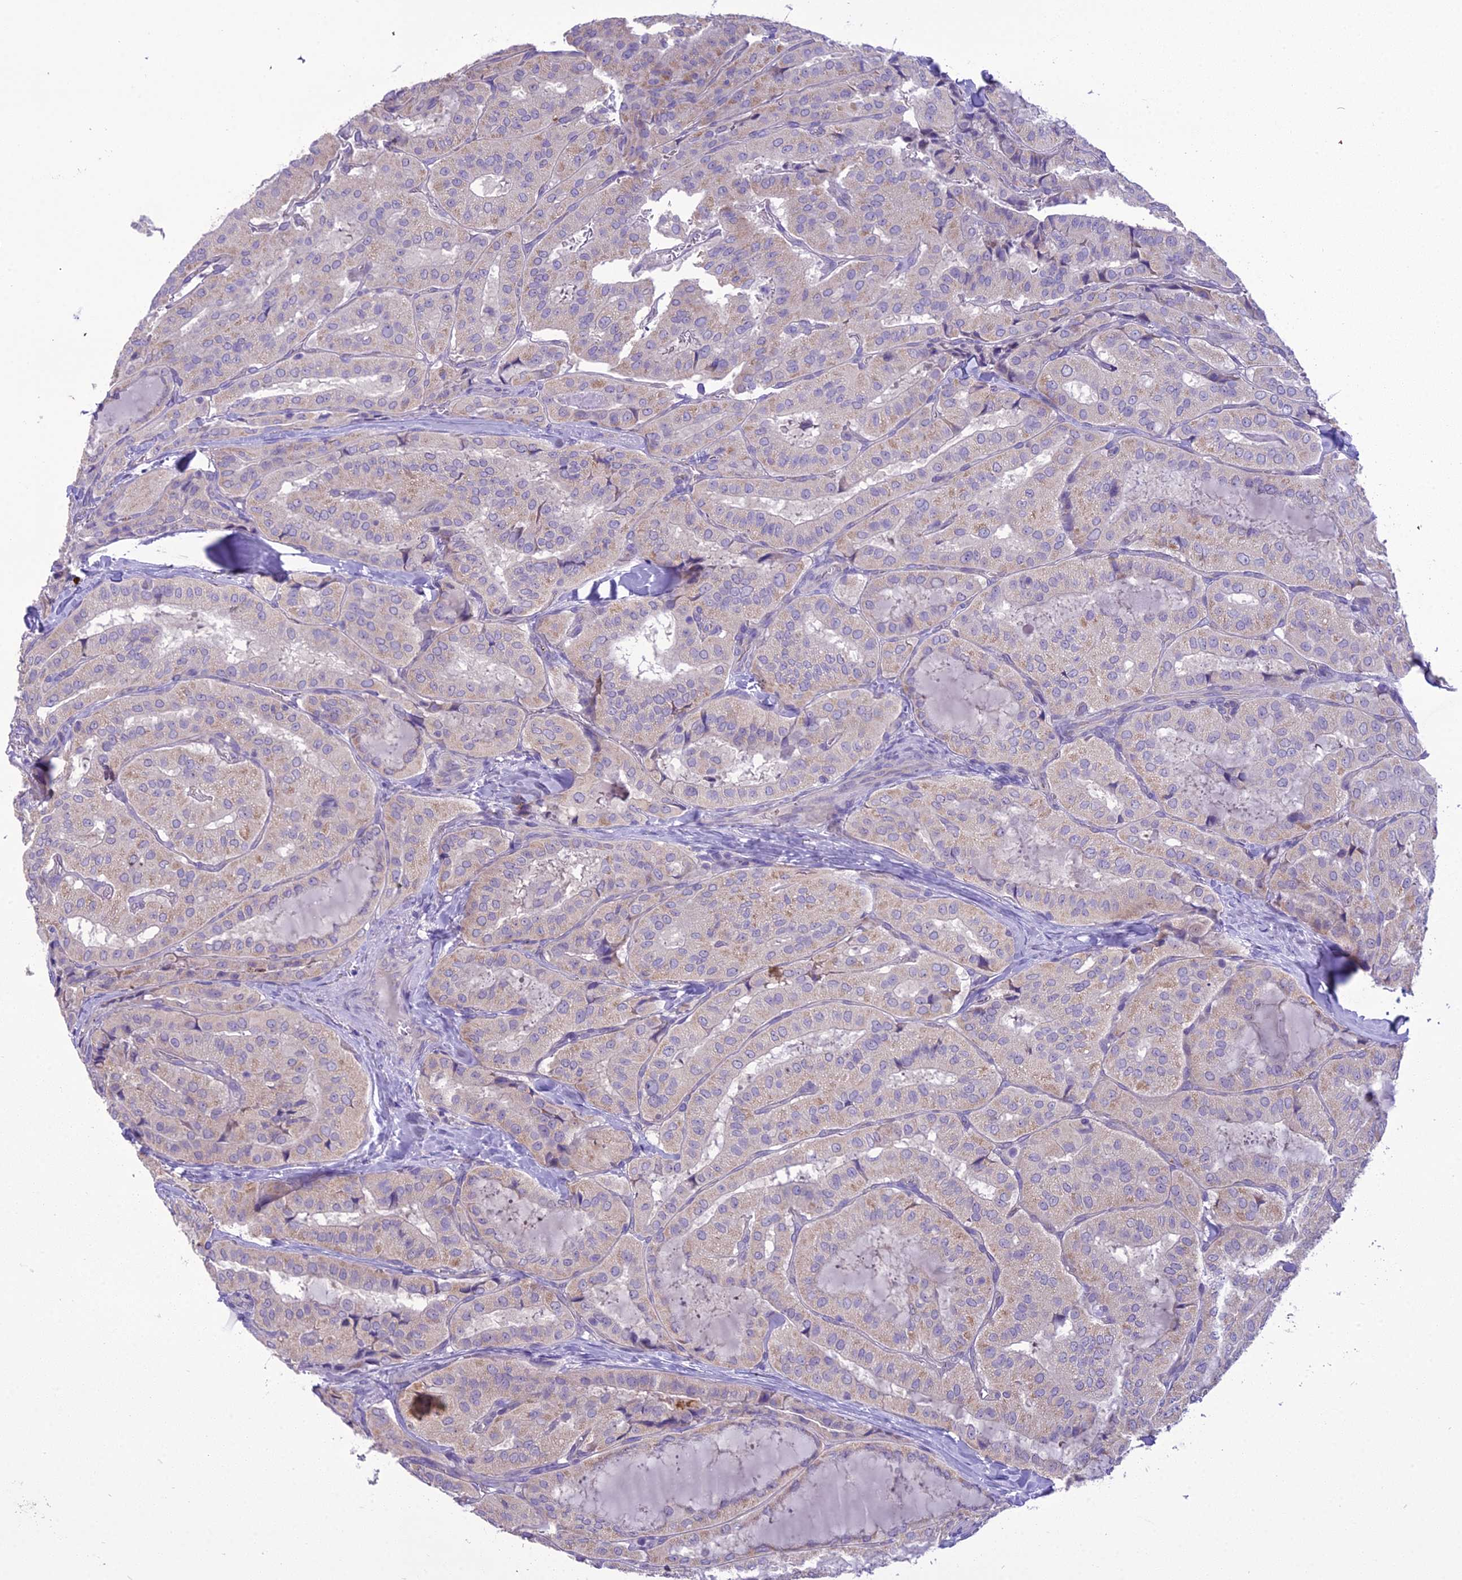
{"staining": {"intensity": "moderate", "quantity": "<25%", "location": "cytoplasmic/membranous"}, "tissue": "thyroid cancer", "cell_type": "Tumor cells", "image_type": "cancer", "snomed": [{"axis": "morphology", "description": "Normal tissue, NOS"}, {"axis": "morphology", "description": "Papillary adenocarcinoma, NOS"}, {"axis": "topography", "description": "Thyroid gland"}], "caption": "Thyroid cancer (papillary adenocarcinoma) stained with a brown dye demonstrates moderate cytoplasmic/membranous positive positivity in approximately <25% of tumor cells.", "gene": "SCRT1", "patient": {"sex": "female", "age": 59}}